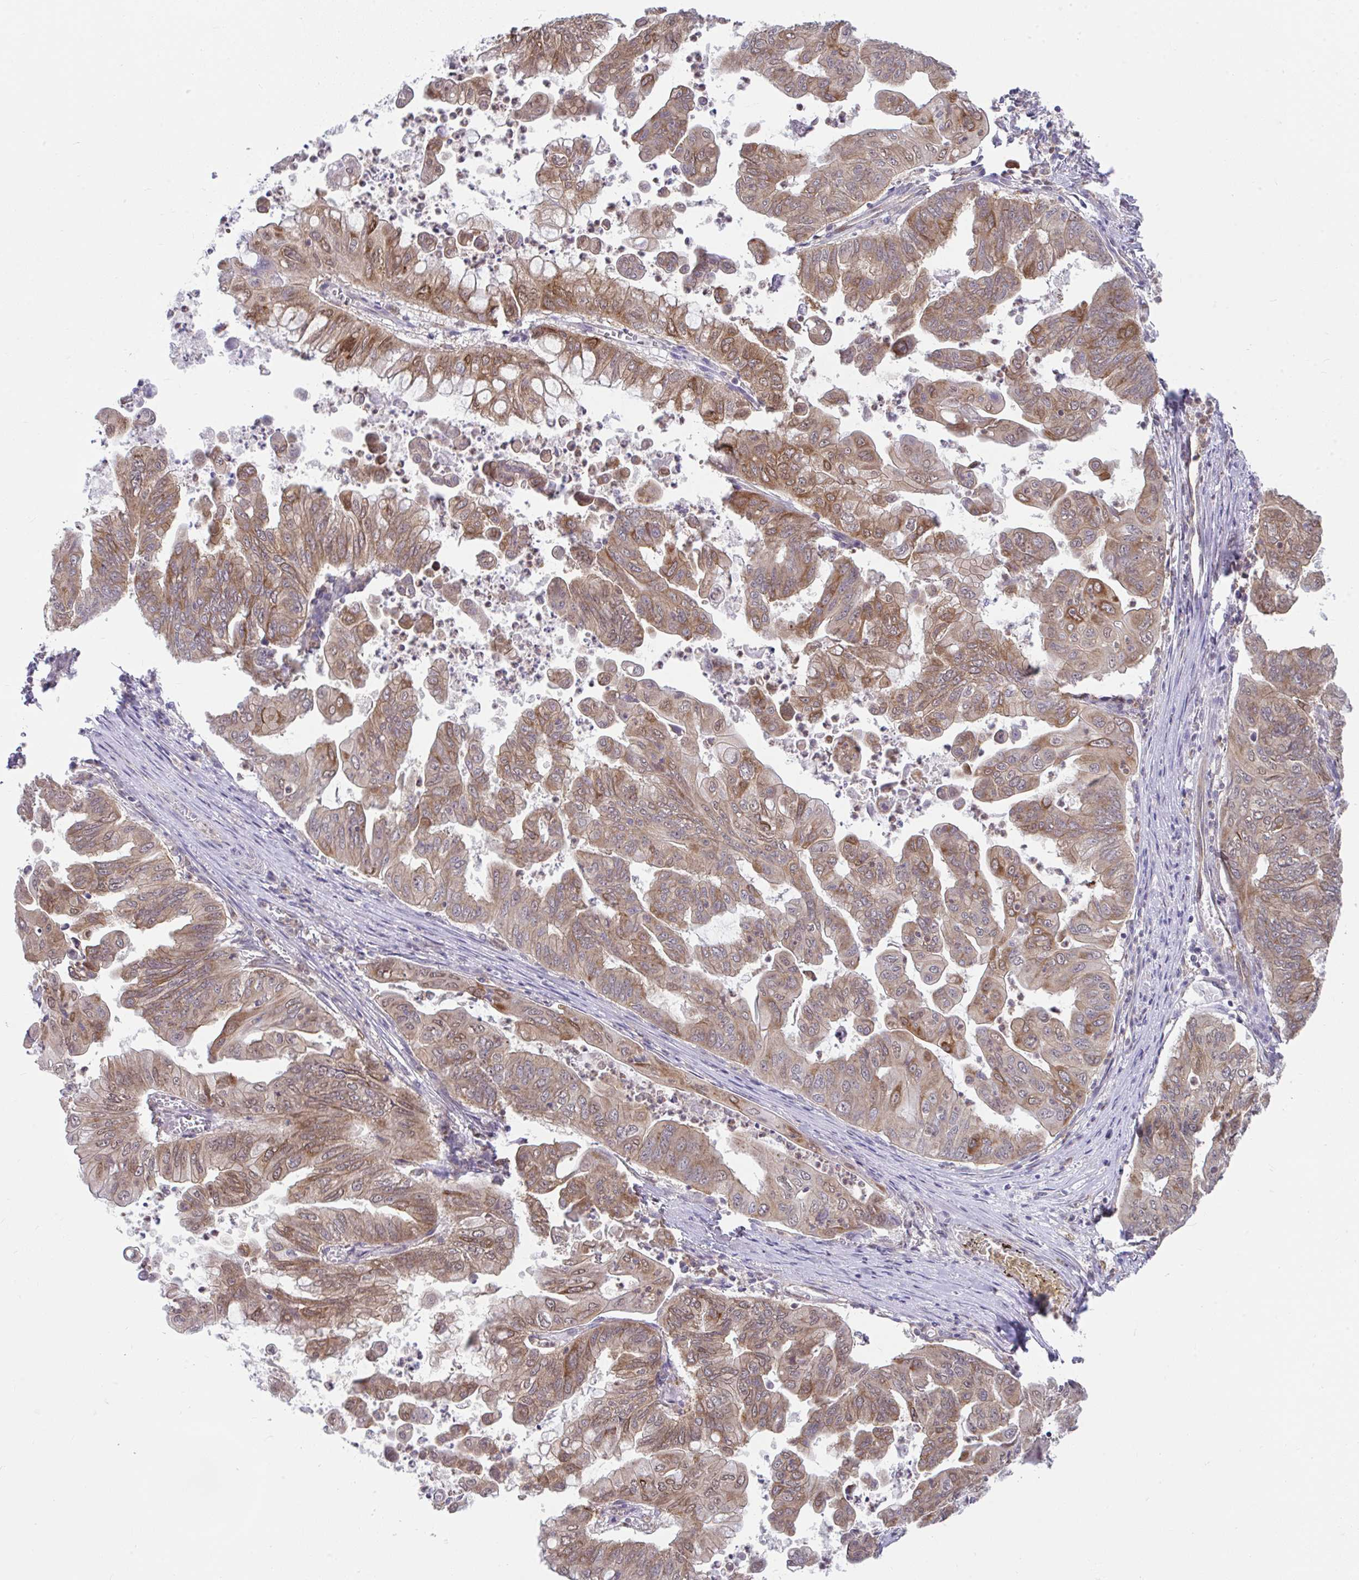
{"staining": {"intensity": "moderate", "quantity": ">75%", "location": "cytoplasmic/membranous,nuclear"}, "tissue": "stomach cancer", "cell_type": "Tumor cells", "image_type": "cancer", "snomed": [{"axis": "morphology", "description": "Adenocarcinoma, NOS"}, {"axis": "topography", "description": "Stomach, upper"}], "caption": "Stomach cancer (adenocarcinoma) stained with a brown dye reveals moderate cytoplasmic/membranous and nuclear positive expression in about >75% of tumor cells.", "gene": "RALBP1", "patient": {"sex": "male", "age": 80}}